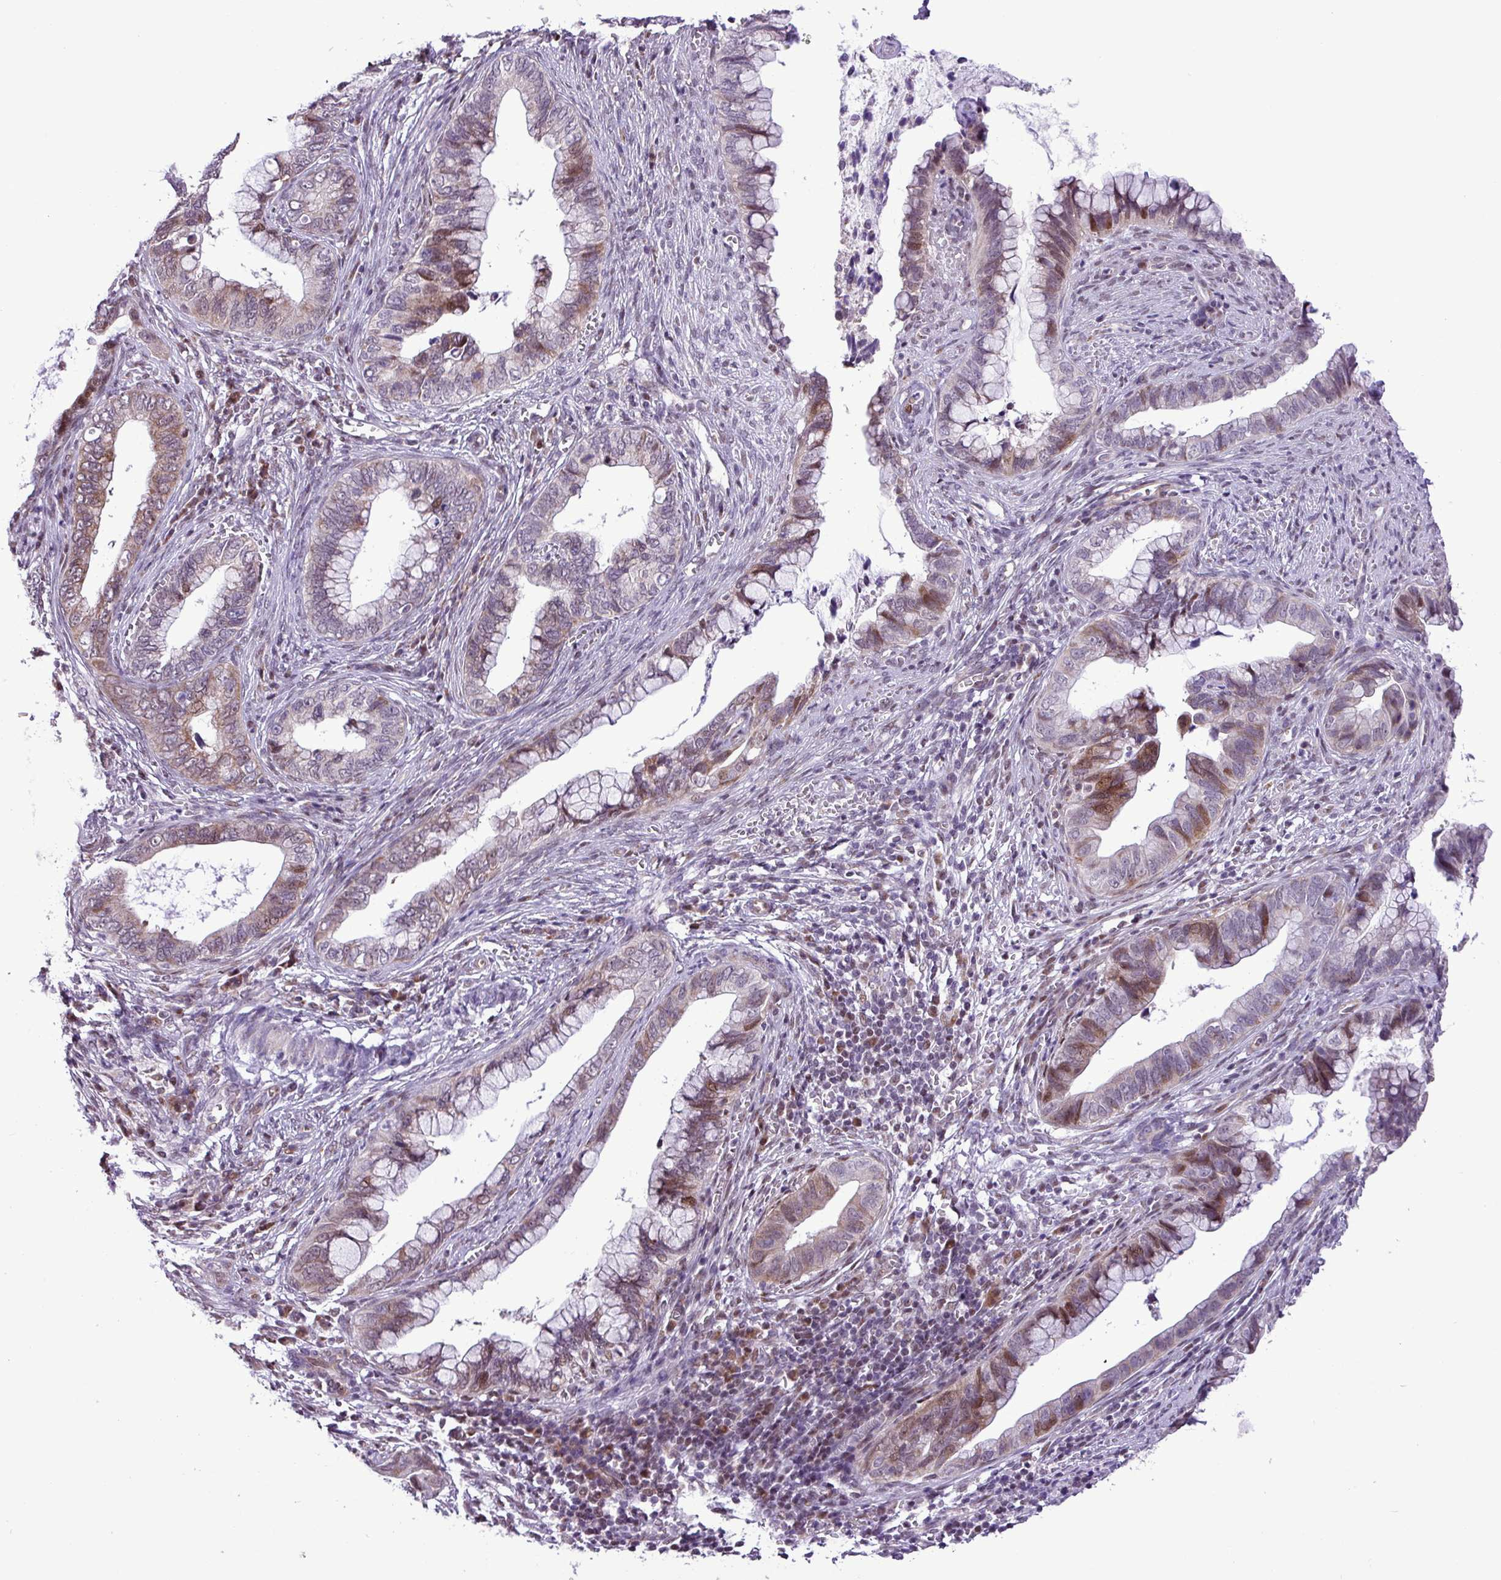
{"staining": {"intensity": "moderate", "quantity": "<25%", "location": "cytoplasmic/membranous,nuclear"}, "tissue": "cervical cancer", "cell_type": "Tumor cells", "image_type": "cancer", "snomed": [{"axis": "morphology", "description": "Adenocarcinoma, NOS"}, {"axis": "topography", "description": "Cervix"}], "caption": "Protein expression analysis of human adenocarcinoma (cervical) reveals moderate cytoplasmic/membranous and nuclear positivity in approximately <25% of tumor cells.", "gene": "ZNF354A", "patient": {"sex": "female", "age": 44}}